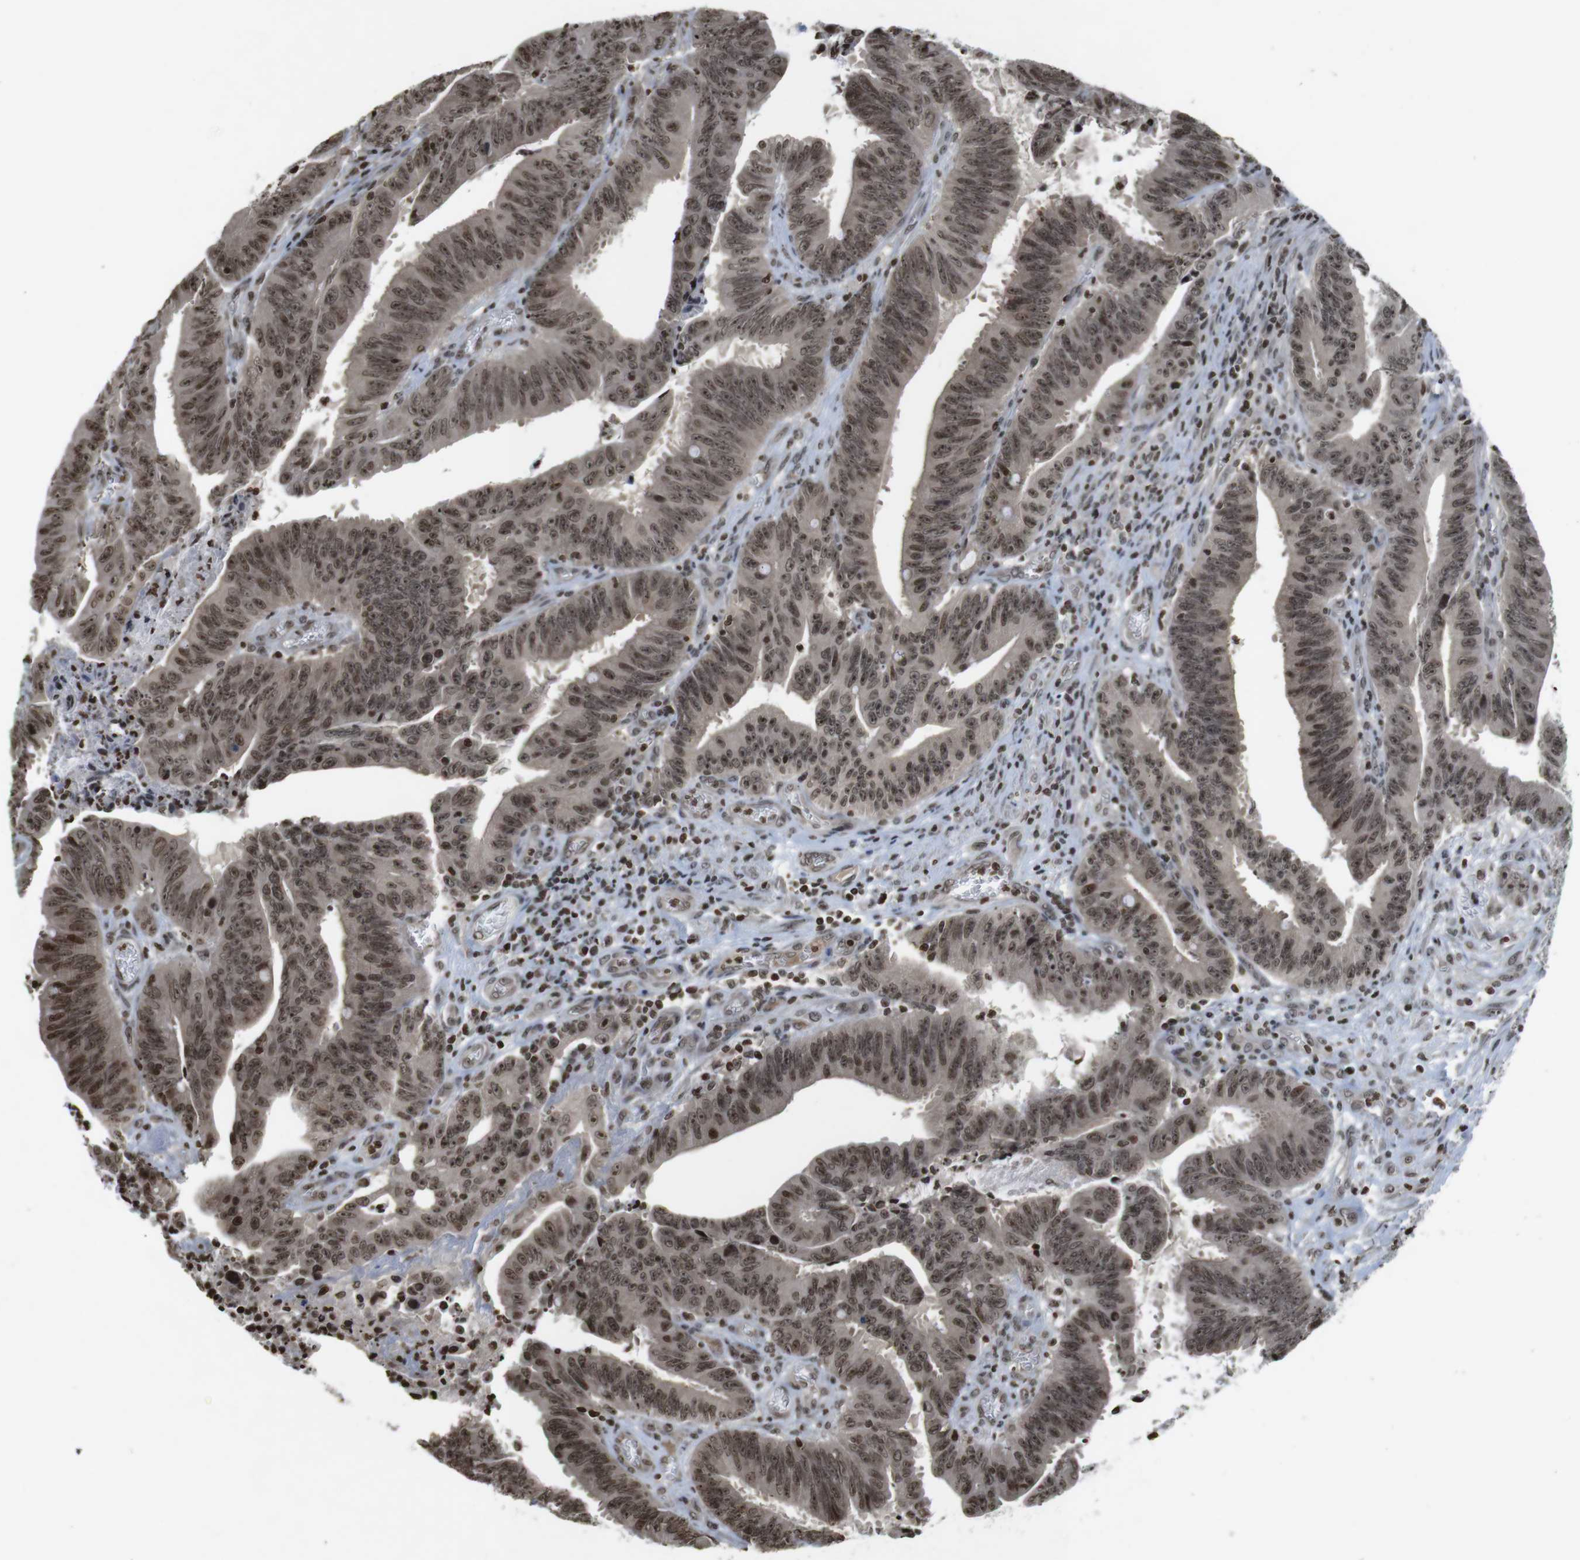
{"staining": {"intensity": "moderate", "quantity": ">75%", "location": "cytoplasmic/membranous,nuclear"}, "tissue": "colorectal cancer", "cell_type": "Tumor cells", "image_type": "cancer", "snomed": [{"axis": "morphology", "description": "Adenocarcinoma, NOS"}, {"axis": "topography", "description": "Colon"}], "caption": "A histopathology image of human colorectal cancer stained for a protein demonstrates moderate cytoplasmic/membranous and nuclear brown staining in tumor cells.", "gene": "FOXA3", "patient": {"sex": "male", "age": 45}}